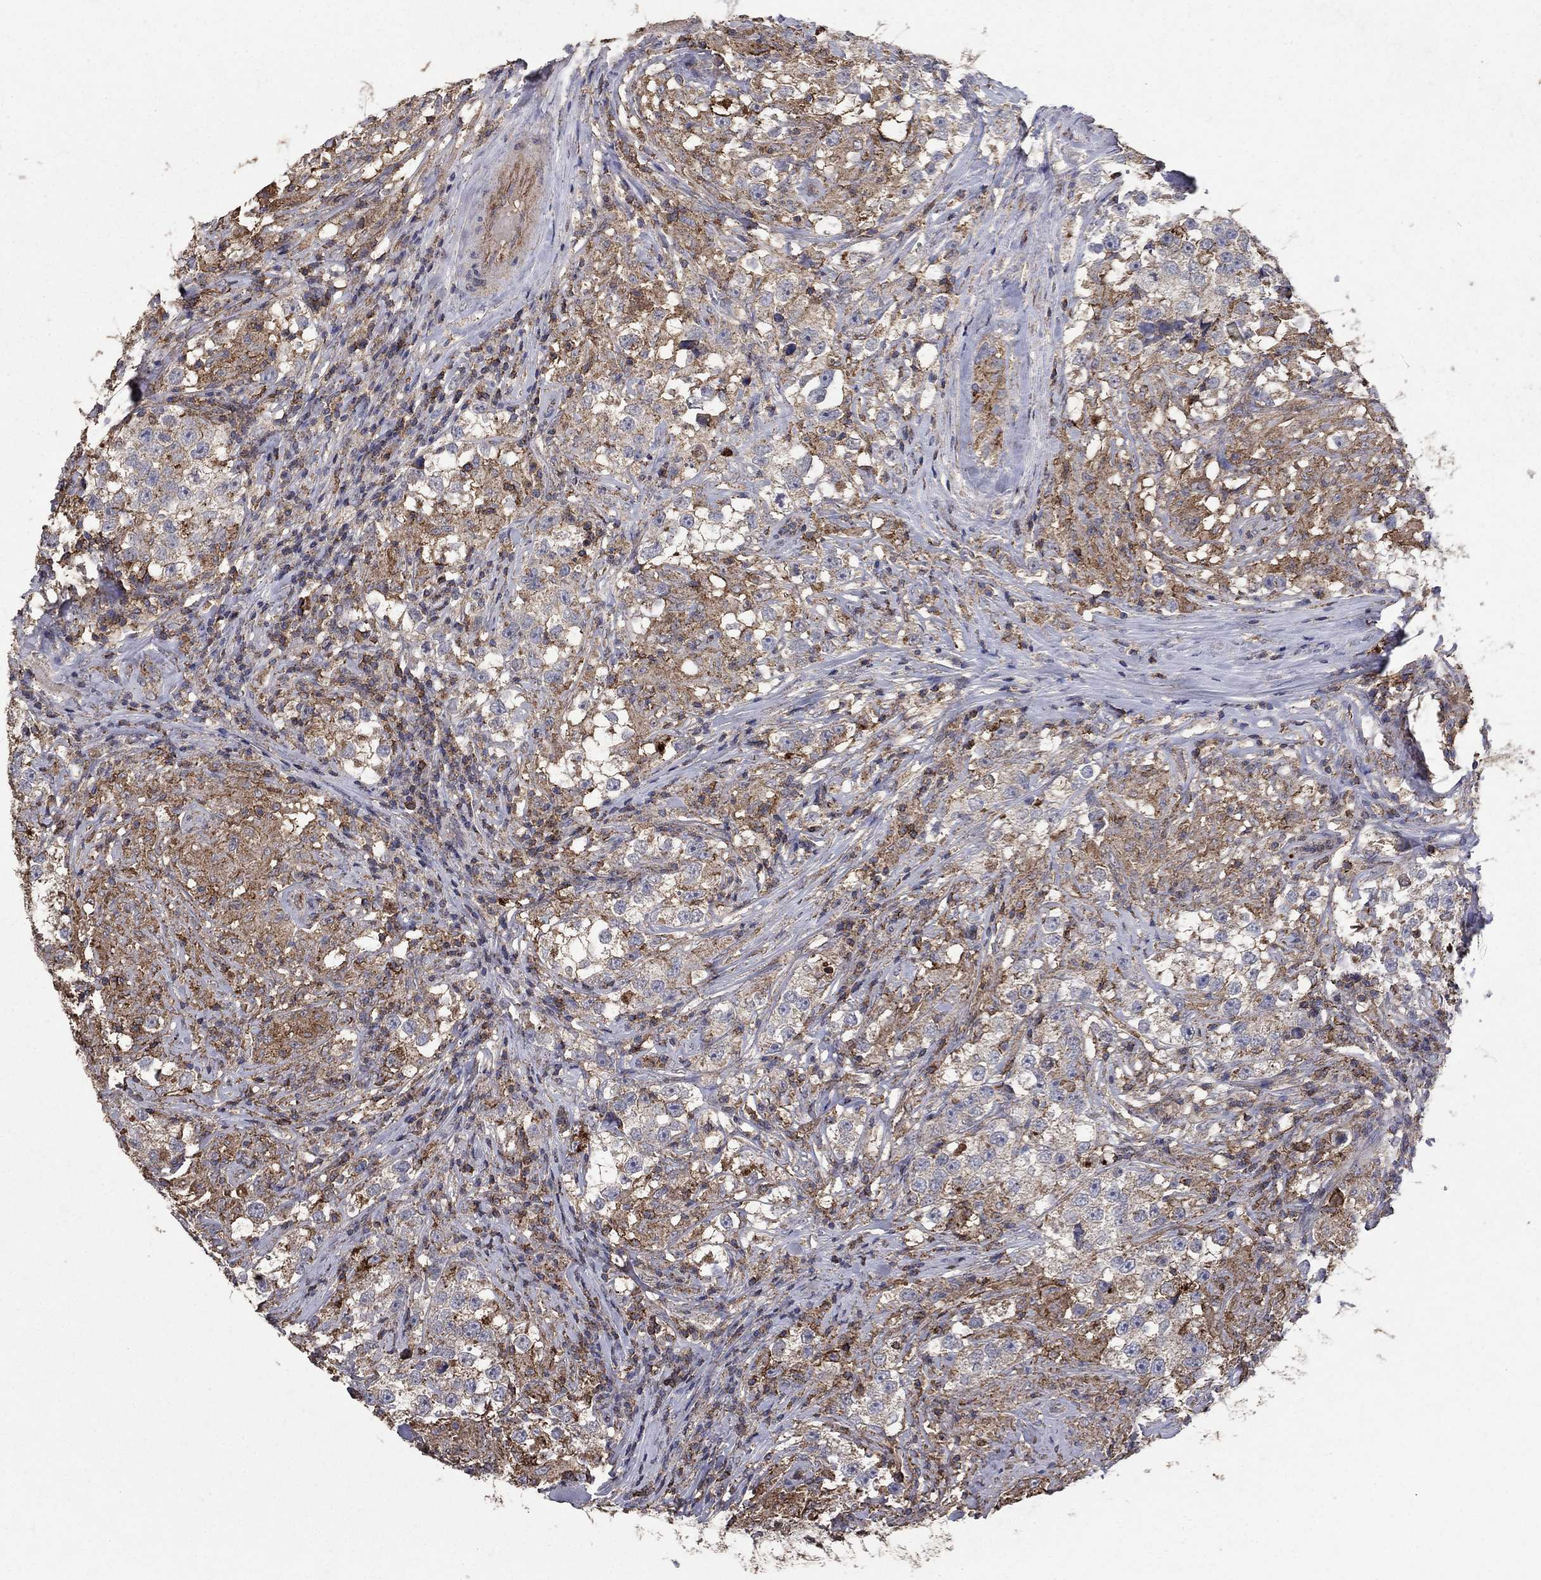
{"staining": {"intensity": "moderate", "quantity": "25%-75%", "location": "cytoplasmic/membranous"}, "tissue": "testis cancer", "cell_type": "Tumor cells", "image_type": "cancer", "snomed": [{"axis": "morphology", "description": "Seminoma, NOS"}, {"axis": "topography", "description": "Testis"}], "caption": "Testis cancer (seminoma) stained with a brown dye demonstrates moderate cytoplasmic/membranous positive positivity in about 25%-75% of tumor cells.", "gene": "CD24", "patient": {"sex": "male", "age": 46}}